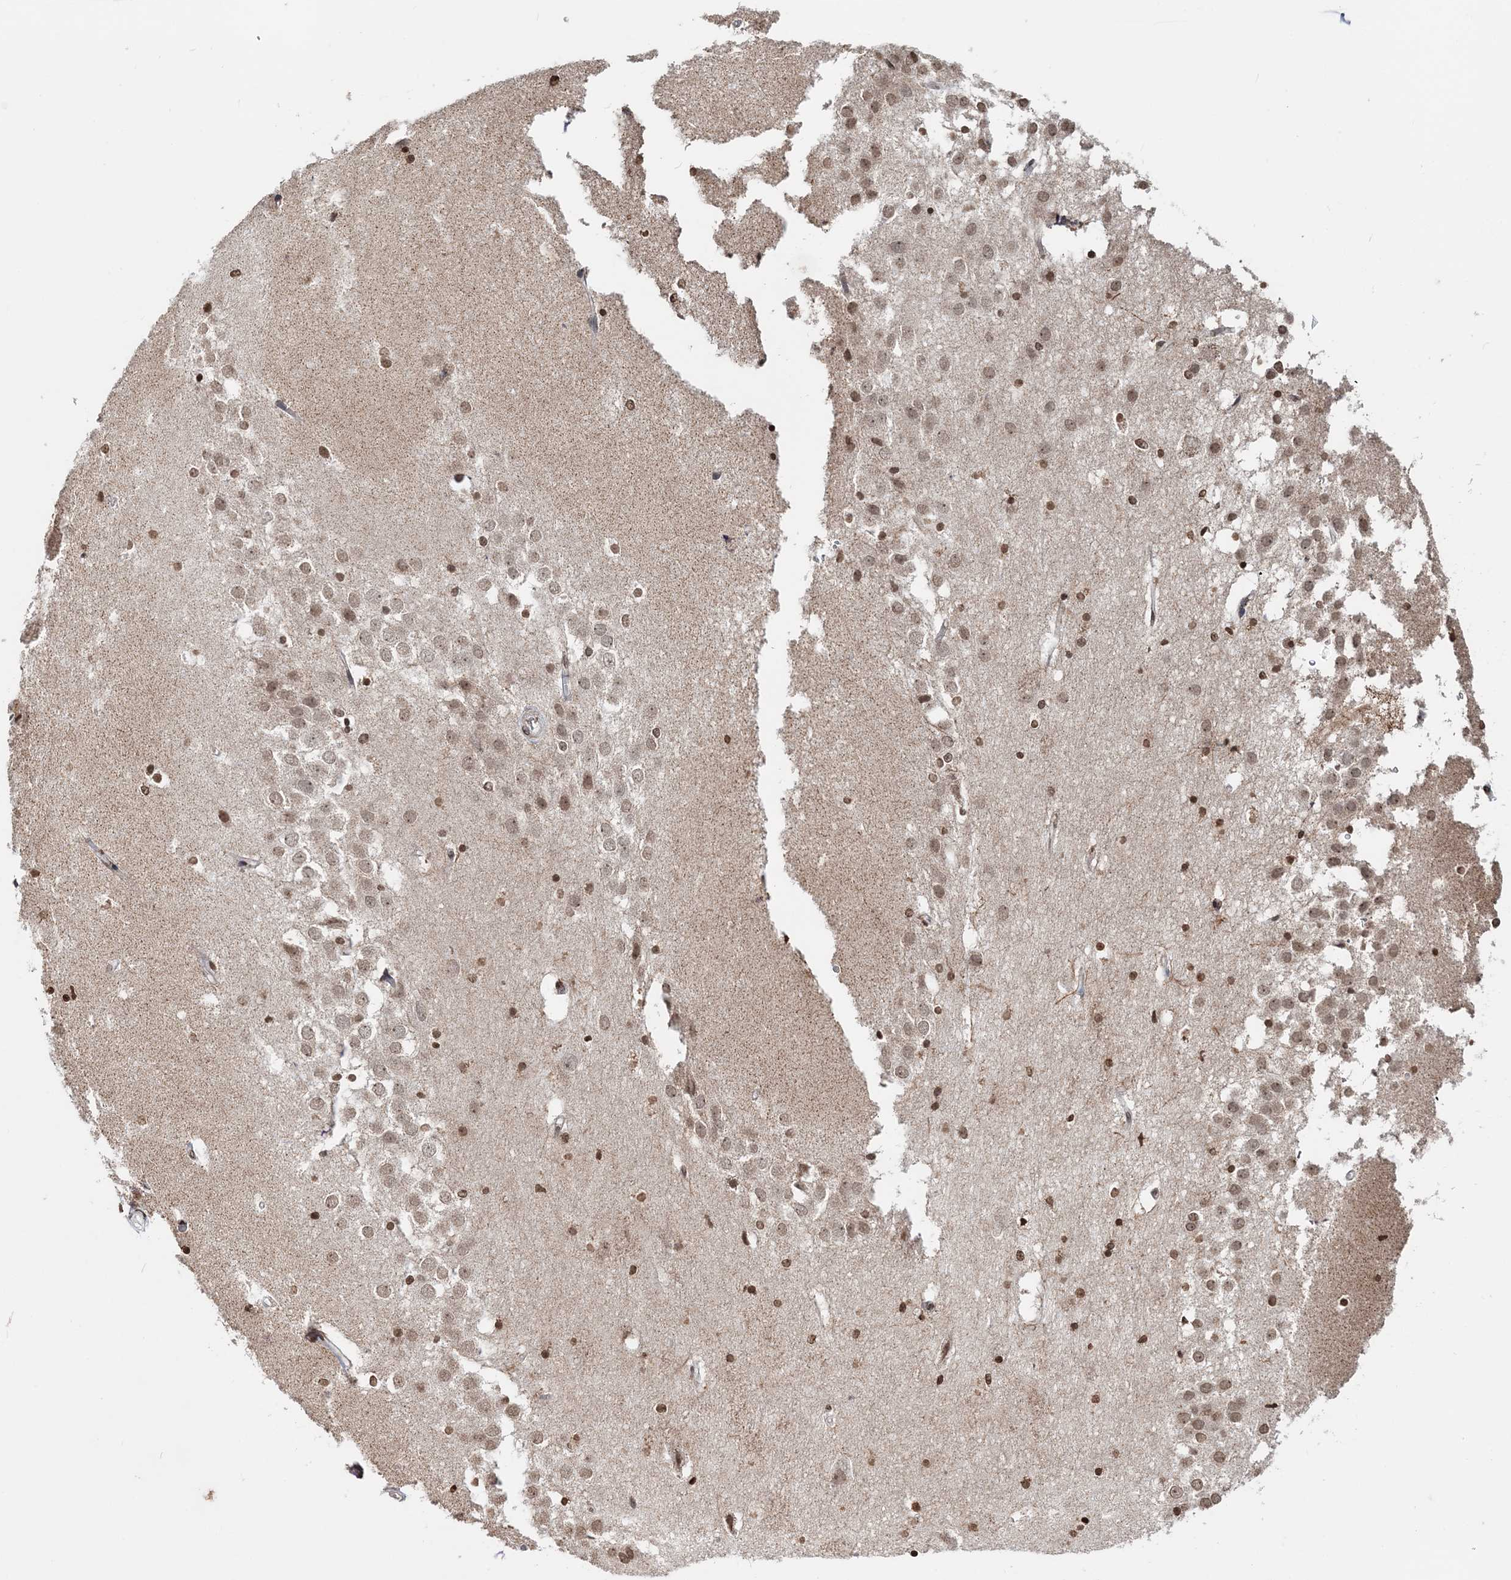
{"staining": {"intensity": "strong", "quantity": ">75%", "location": "nuclear"}, "tissue": "hippocampus", "cell_type": "Glial cells", "image_type": "normal", "snomed": [{"axis": "morphology", "description": "Normal tissue, NOS"}, {"axis": "topography", "description": "Hippocampus"}], "caption": "Protein analysis of benign hippocampus shows strong nuclear positivity in about >75% of glial cells. The protein is shown in brown color, while the nuclei are stained blue.", "gene": "SOWAHB", "patient": {"sex": "female", "age": 52}}